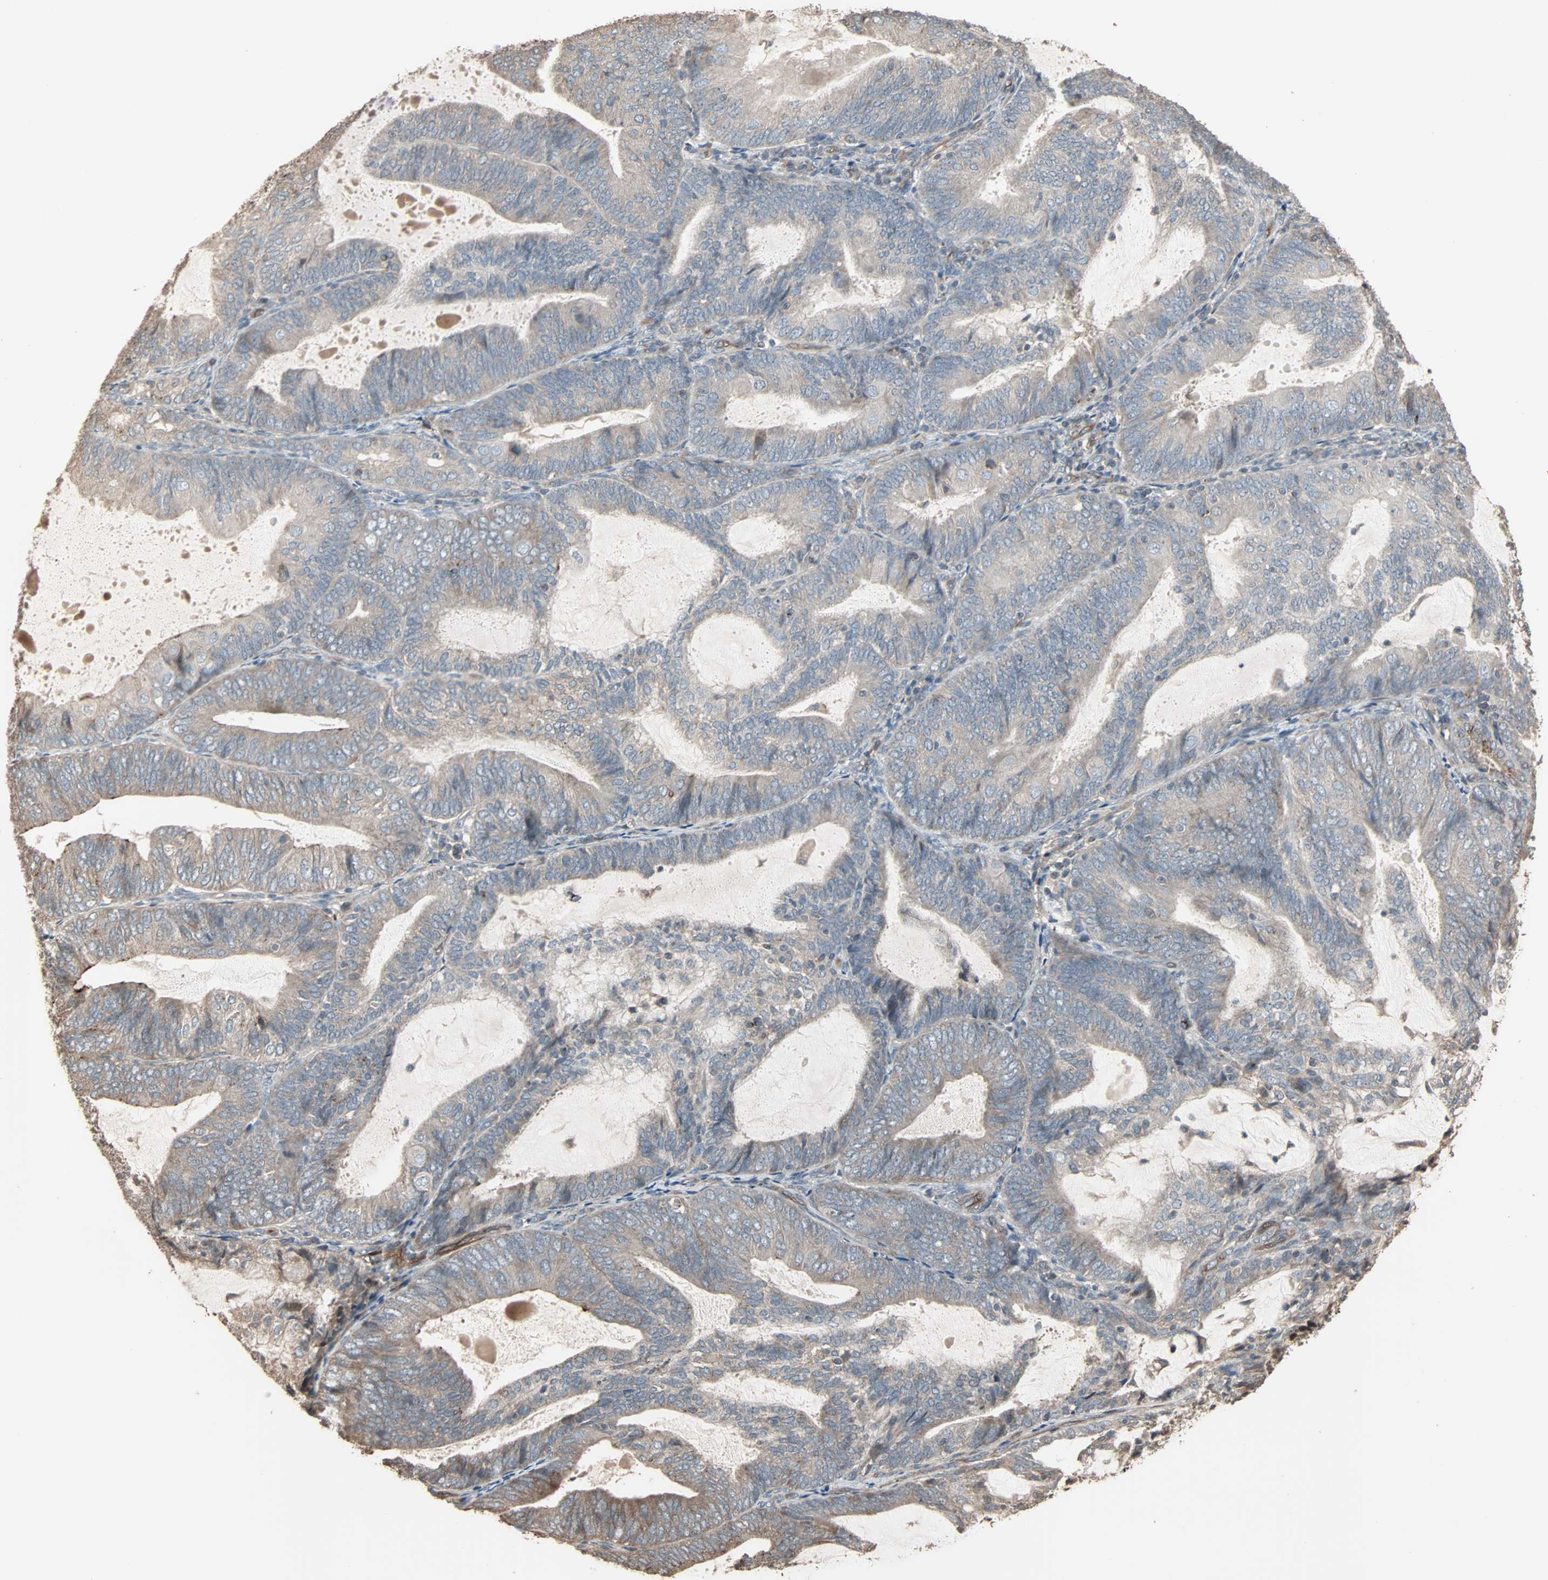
{"staining": {"intensity": "weak", "quantity": "25%-75%", "location": "cytoplasmic/membranous"}, "tissue": "endometrial cancer", "cell_type": "Tumor cells", "image_type": "cancer", "snomed": [{"axis": "morphology", "description": "Adenocarcinoma, NOS"}, {"axis": "topography", "description": "Endometrium"}], "caption": "Weak cytoplasmic/membranous positivity for a protein is appreciated in about 25%-75% of tumor cells of endometrial cancer (adenocarcinoma) using immunohistochemistry.", "gene": "CALCRL", "patient": {"sex": "female", "age": 81}}